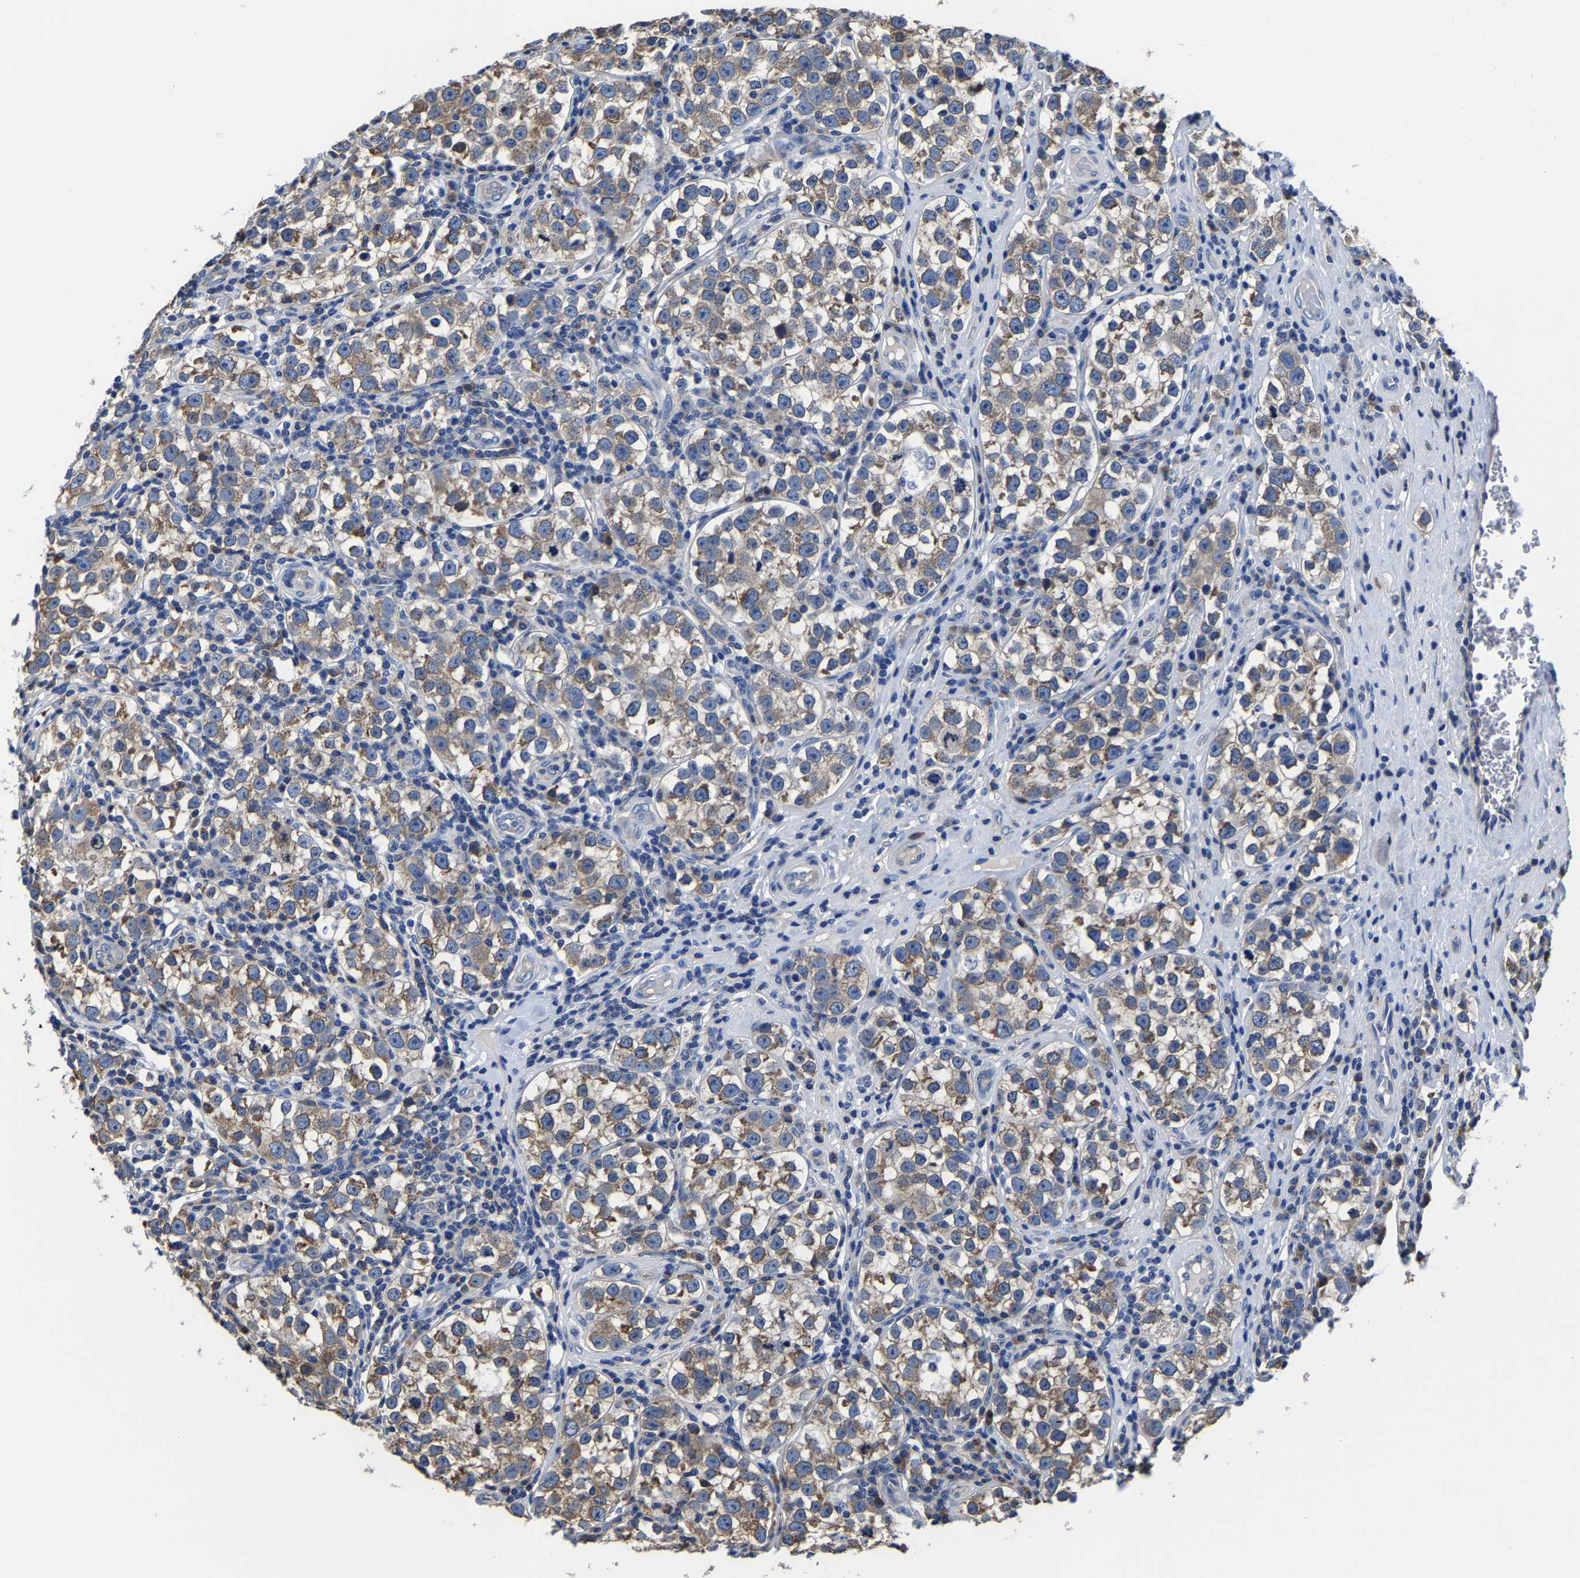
{"staining": {"intensity": "moderate", "quantity": ">75%", "location": "cytoplasmic/membranous"}, "tissue": "testis cancer", "cell_type": "Tumor cells", "image_type": "cancer", "snomed": [{"axis": "morphology", "description": "Normal tissue, NOS"}, {"axis": "morphology", "description": "Seminoma, NOS"}, {"axis": "topography", "description": "Testis"}], "caption": "DAB immunohistochemical staining of testis cancer reveals moderate cytoplasmic/membranous protein expression in approximately >75% of tumor cells.", "gene": "SRPK2", "patient": {"sex": "male", "age": 43}}